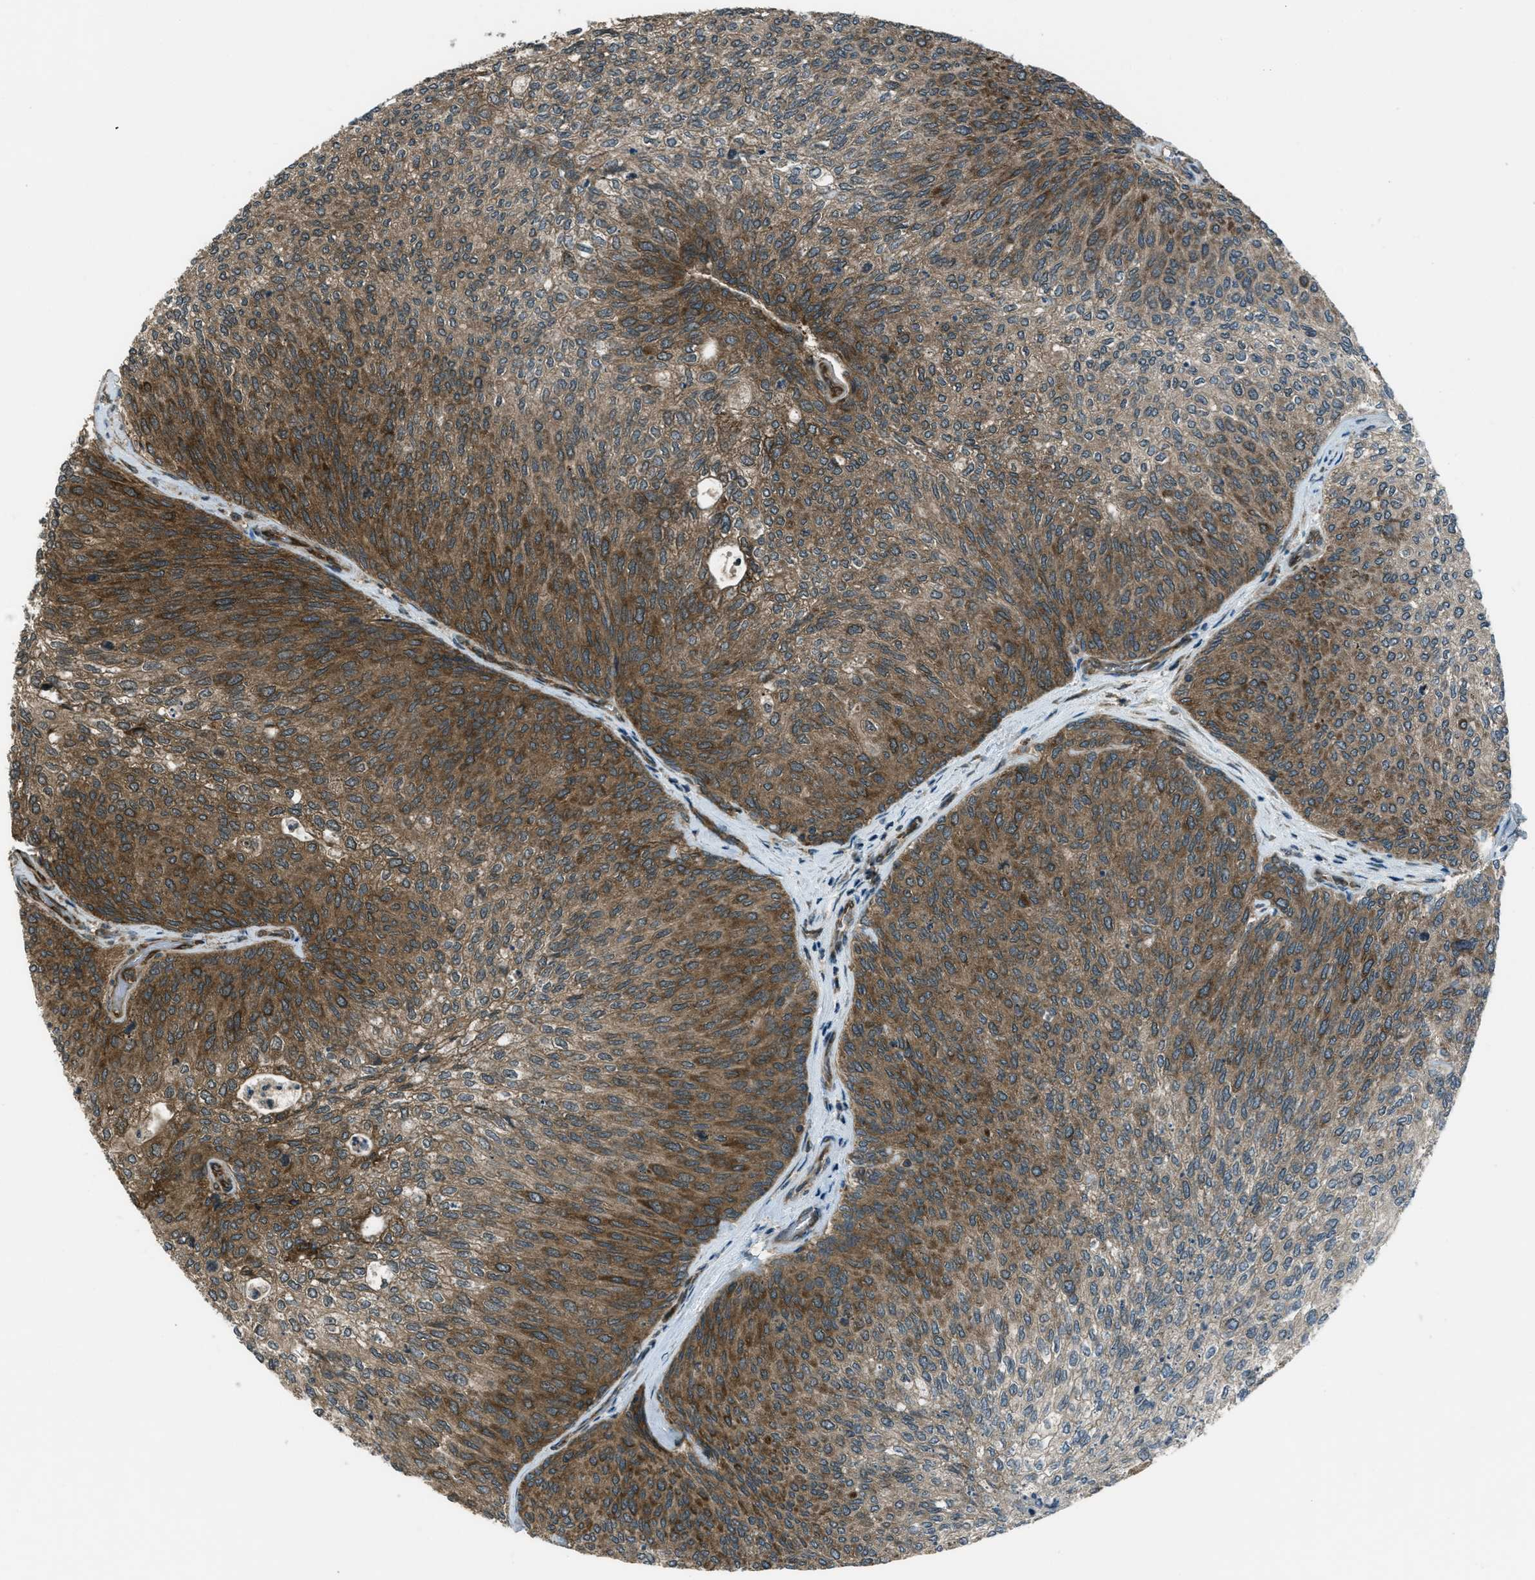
{"staining": {"intensity": "strong", "quantity": "25%-75%", "location": "cytoplasmic/membranous"}, "tissue": "urothelial cancer", "cell_type": "Tumor cells", "image_type": "cancer", "snomed": [{"axis": "morphology", "description": "Urothelial carcinoma, Low grade"}, {"axis": "topography", "description": "Urinary bladder"}], "caption": "This micrograph exhibits urothelial carcinoma (low-grade) stained with IHC to label a protein in brown. The cytoplasmic/membranous of tumor cells show strong positivity for the protein. Nuclei are counter-stained blue.", "gene": "ASAP2", "patient": {"sex": "female", "age": 79}}